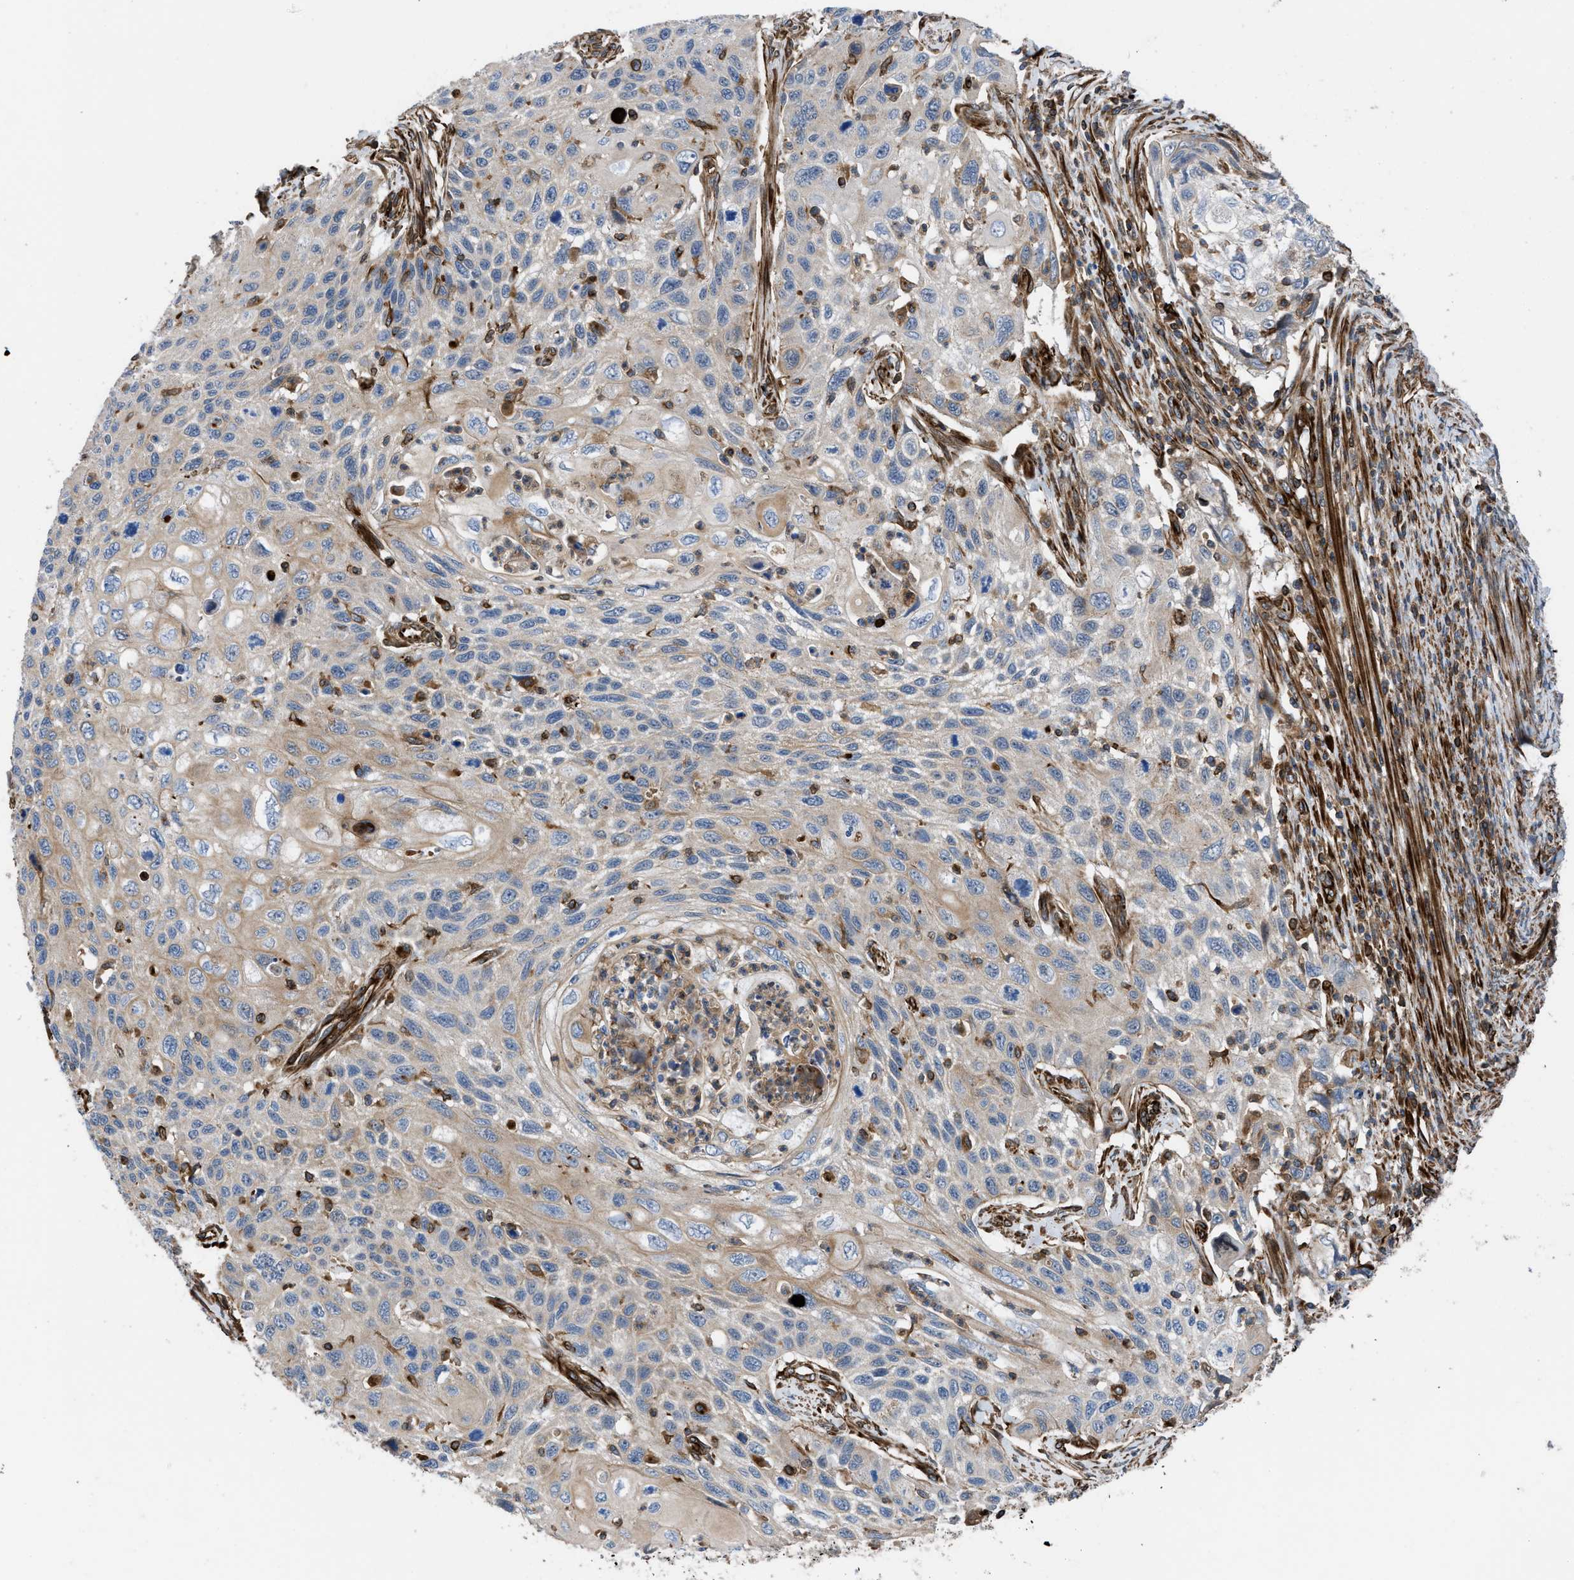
{"staining": {"intensity": "weak", "quantity": "25%-75%", "location": "cytoplasmic/membranous"}, "tissue": "cervical cancer", "cell_type": "Tumor cells", "image_type": "cancer", "snomed": [{"axis": "morphology", "description": "Squamous cell carcinoma, NOS"}, {"axis": "topography", "description": "Cervix"}], "caption": "Squamous cell carcinoma (cervical) stained for a protein demonstrates weak cytoplasmic/membranous positivity in tumor cells.", "gene": "PTPRE", "patient": {"sex": "female", "age": 70}}